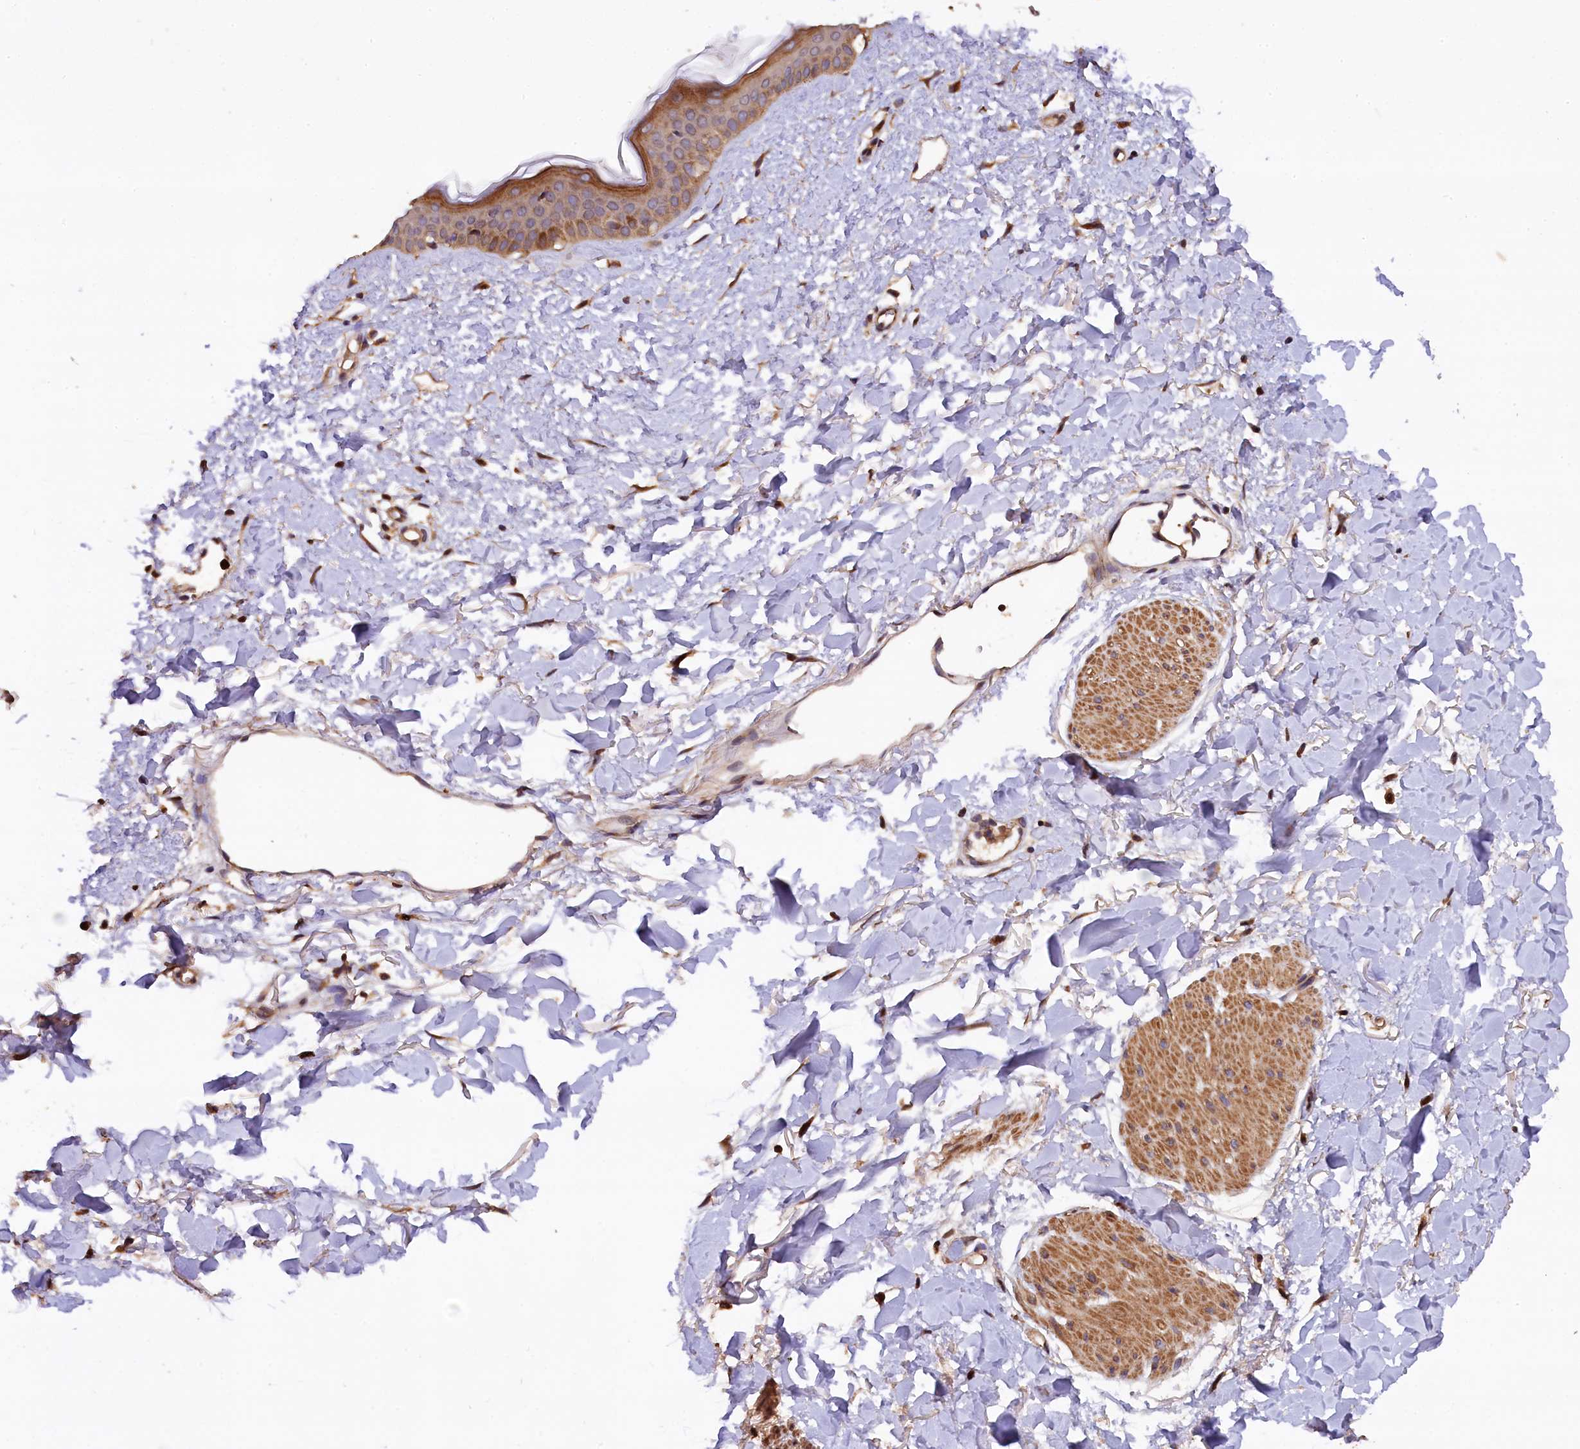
{"staining": {"intensity": "moderate", "quantity": ">75%", "location": "cytoplasmic/membranous"}, "tissue": "skin", "cell_type": "Fibroblasts", "image_type": "normal", "snomed": [{"axis": "morphology", "description": "Normal tissue, NOS"}, {"axis": "topography", "description": "Skin"}], "caption": "IHC image of benign skin: human skin stained using immunohistochemistry reveals medium levels of moderate protein expression localized specifically in the cytoplasmic/membranous of fibroblasts, appearing as a cytoplasmic/membranous brown color.", "gene": "KLC2", "patient": {"sex": "female", "age": 58}}